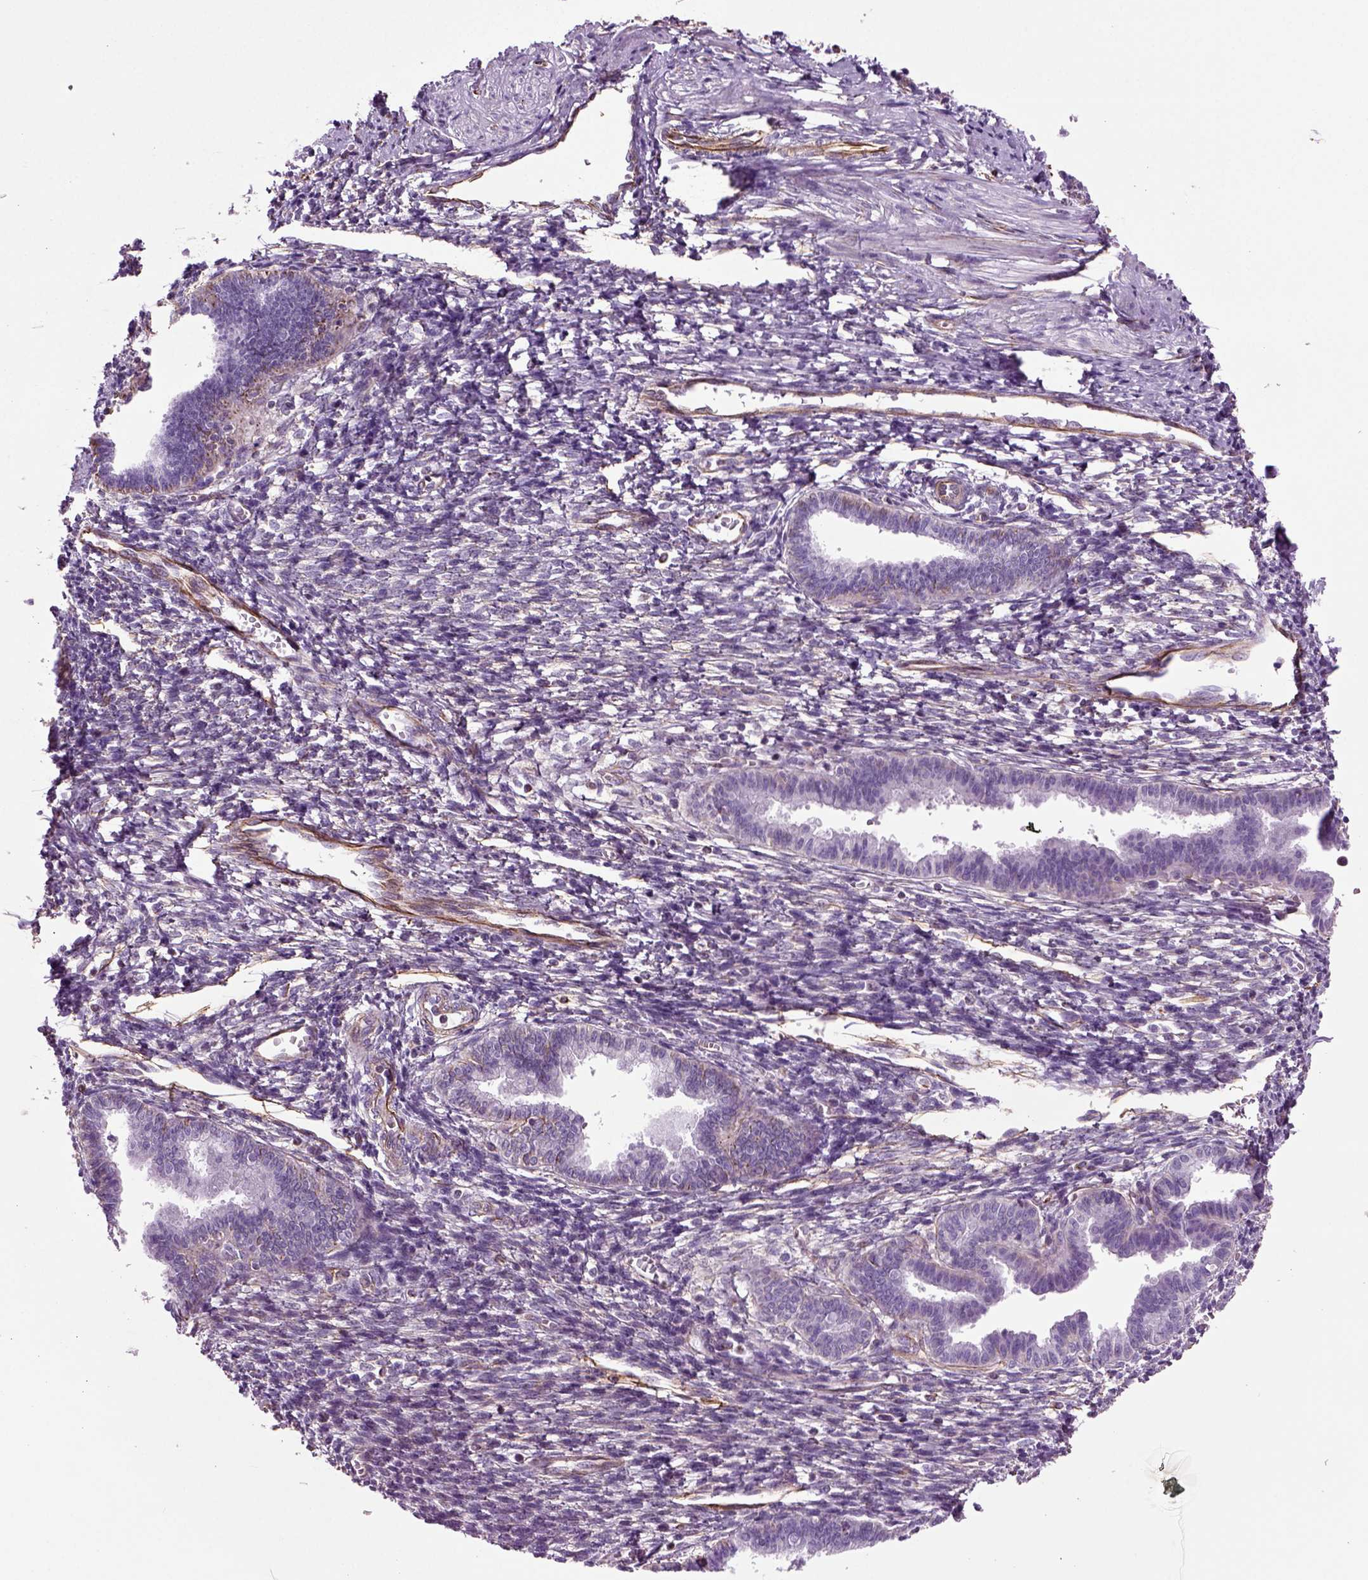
{"staining": {"intensity": "weak", "quantity": "<25%", "location": "cytoplasmic/membranous"}, "tissue": "endometrium", "cell_type": "Cells in endometrial stroma", "image_type": "normal", "snomed": [{"axis": "morphology", "description": "Normal tissue, NOS"}, {"axis": "topography", "description": "Cervix"}, {"axis": "topography", "description": "Endometrium"}], "caption": "Cells in endometrial stroma show no significant protein positivity in benign endometrium.", "gene": "ACER3", "patient": {"sex": "female", "age": 37}}